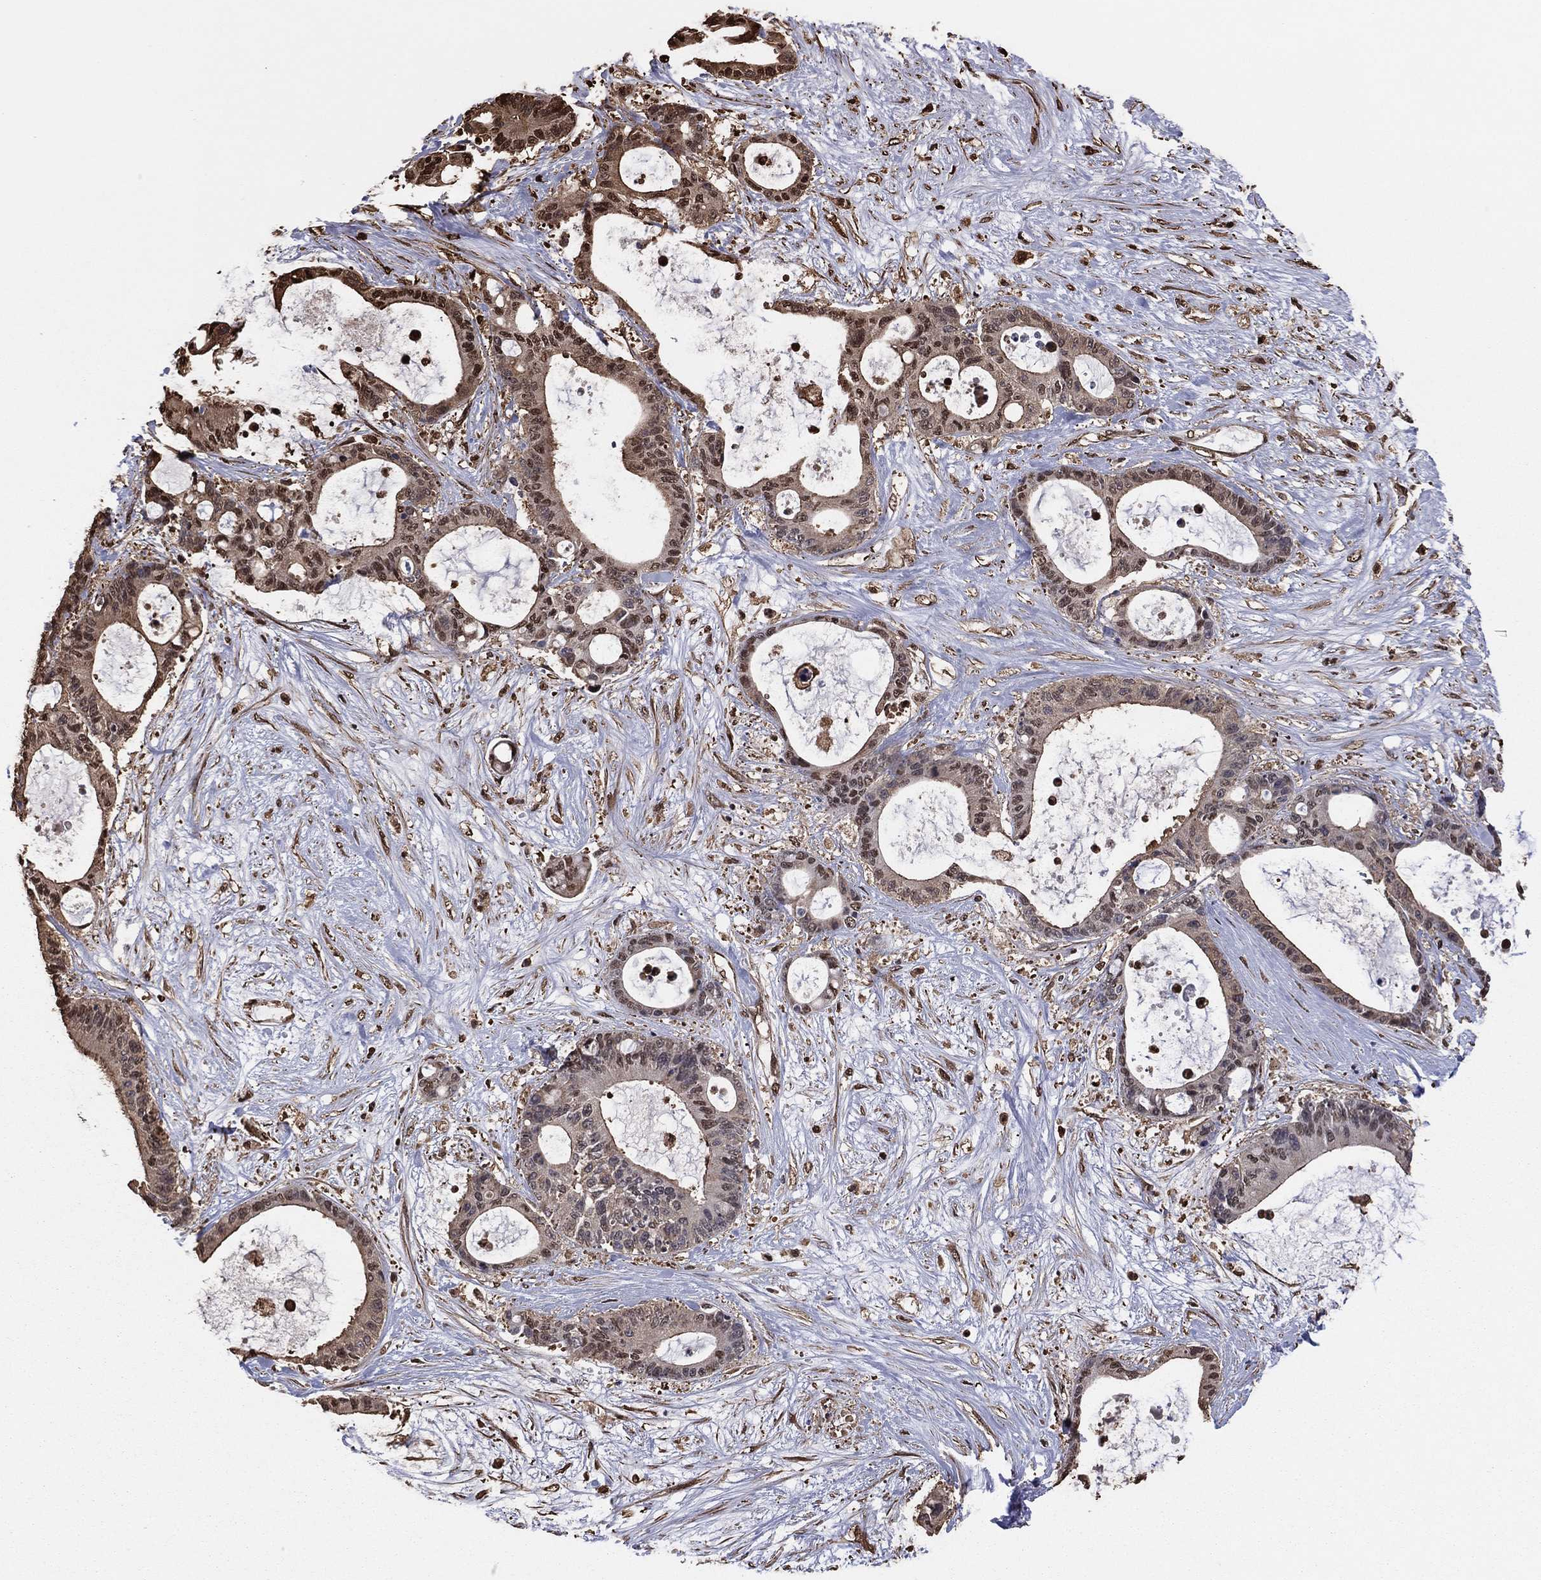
{"staining": {"intensity": "moderate", "quantity": "25%-75%", "location": "cytoplasmic/membranous,nuclear"}, "tissue": "liver cancer", "cell_type": "Tumor cells", "image_type": "cancer", "snomed": [{"axis": "morphology", "description": "Normal tissue, NOS"}, {"axis": "morphology", "description": "Cholangiocarcinoma"}, {"axis": "topography", "description": "Liver"}, {"axis": "topography", "description": "Peripheral nerve tissue"}], "caption": "Tumor cells show moderate cytoplasmic/membranous and nuclear positivity in about 25%-75% of cells in liver cholangiocarcinoma.", "gene": "GAPDH", "patient": {"sex": "female", "age": 73}}